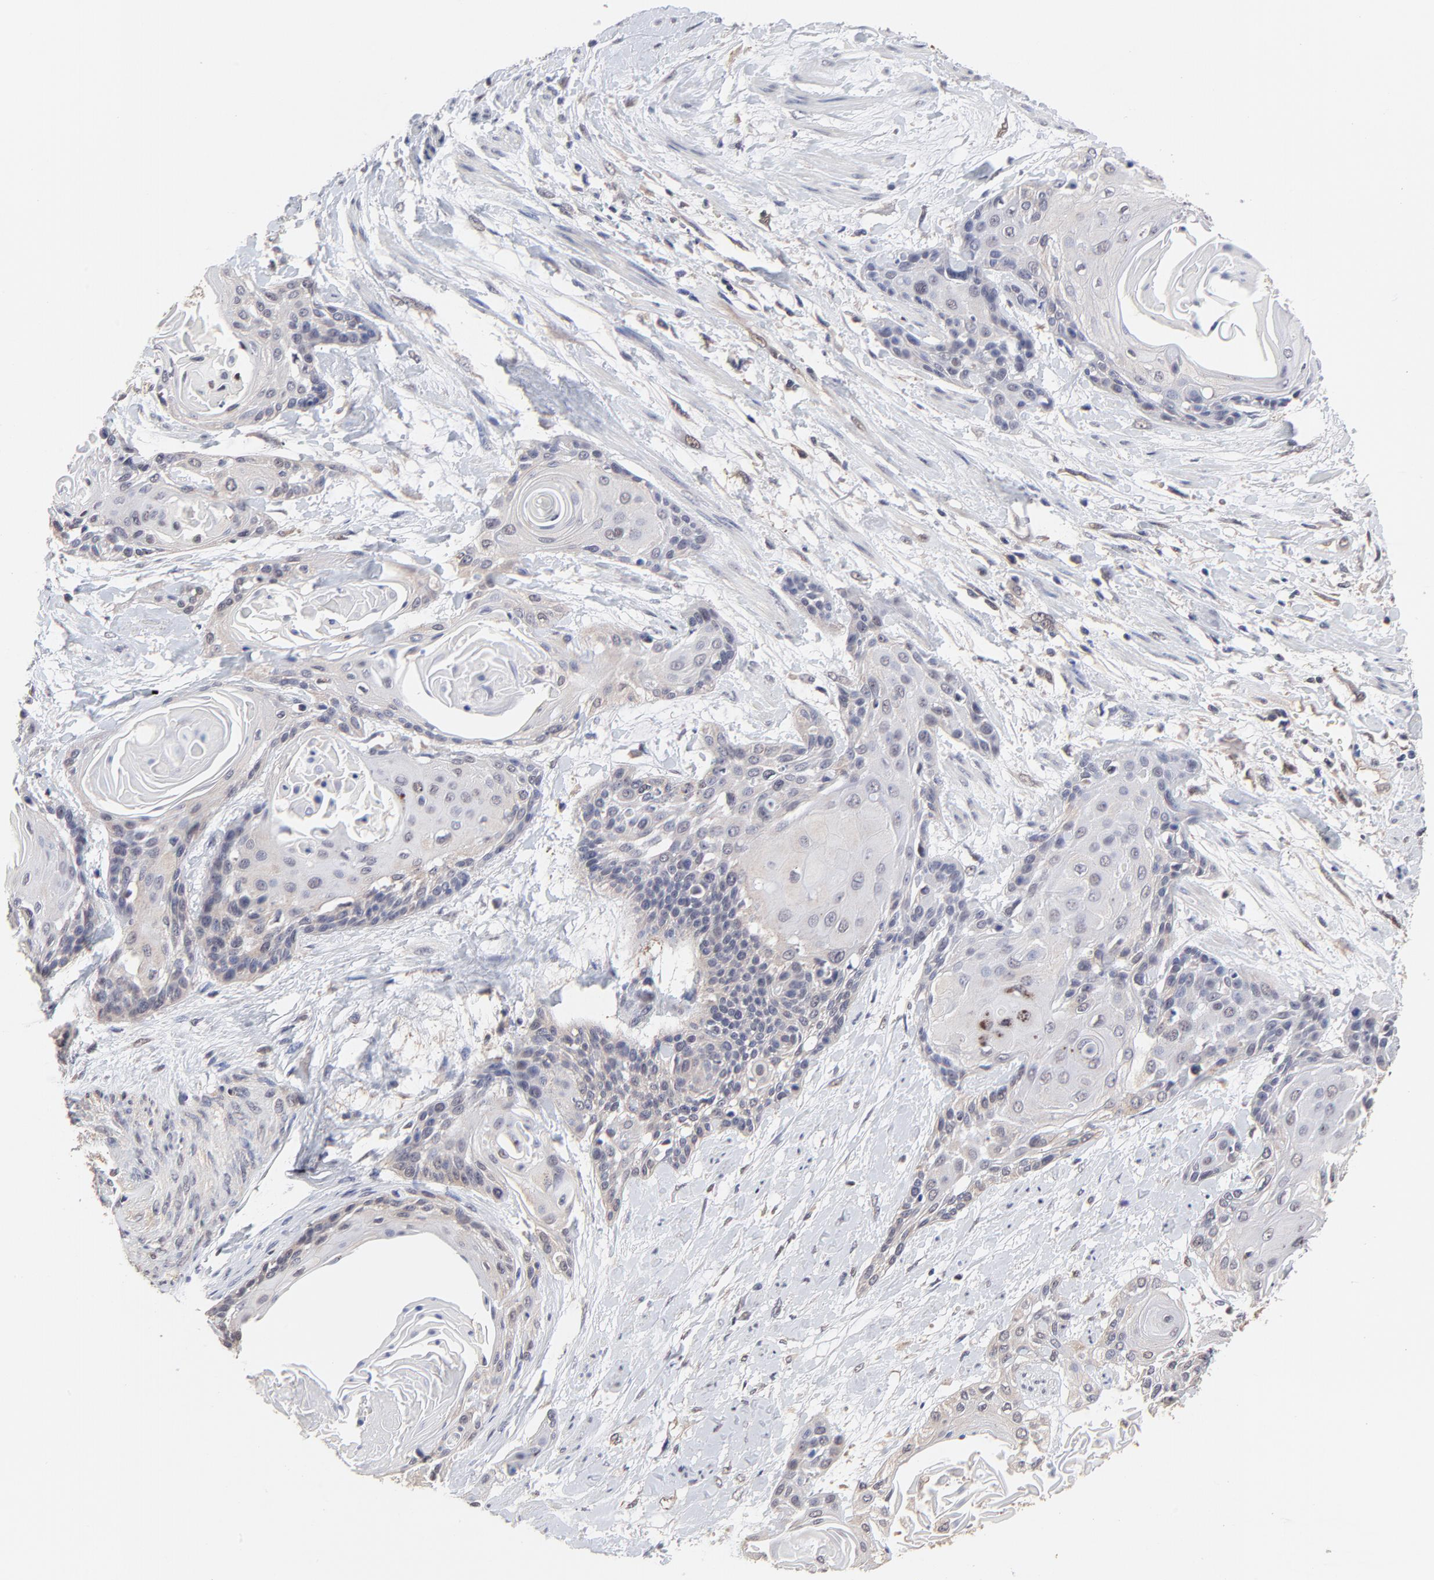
{"staining": {"intensity": "weak", "quantity": "<25%", "location": "cytoplasmic/membranous"}, "tissue": "cervical cancer", "cell_type": "Tumor cells", "image_type": "cancer", "snomed": [{"axis": "morphology", "description": "Squamous cell carcinoma, NOS"}, {"axis": "topography", "description": "Cervix"}], "caption": "Cervical cancer (squamous cell carcinoma) was stained to show a protein in brown. There is no significant positivity in tumor cells. (DAB (3,3'-diaminobenzidine) immunohistochemistry with hematoxylin counter stain).", "gene": "CCT2", "patient": {"sex": "female", "age": 57}}